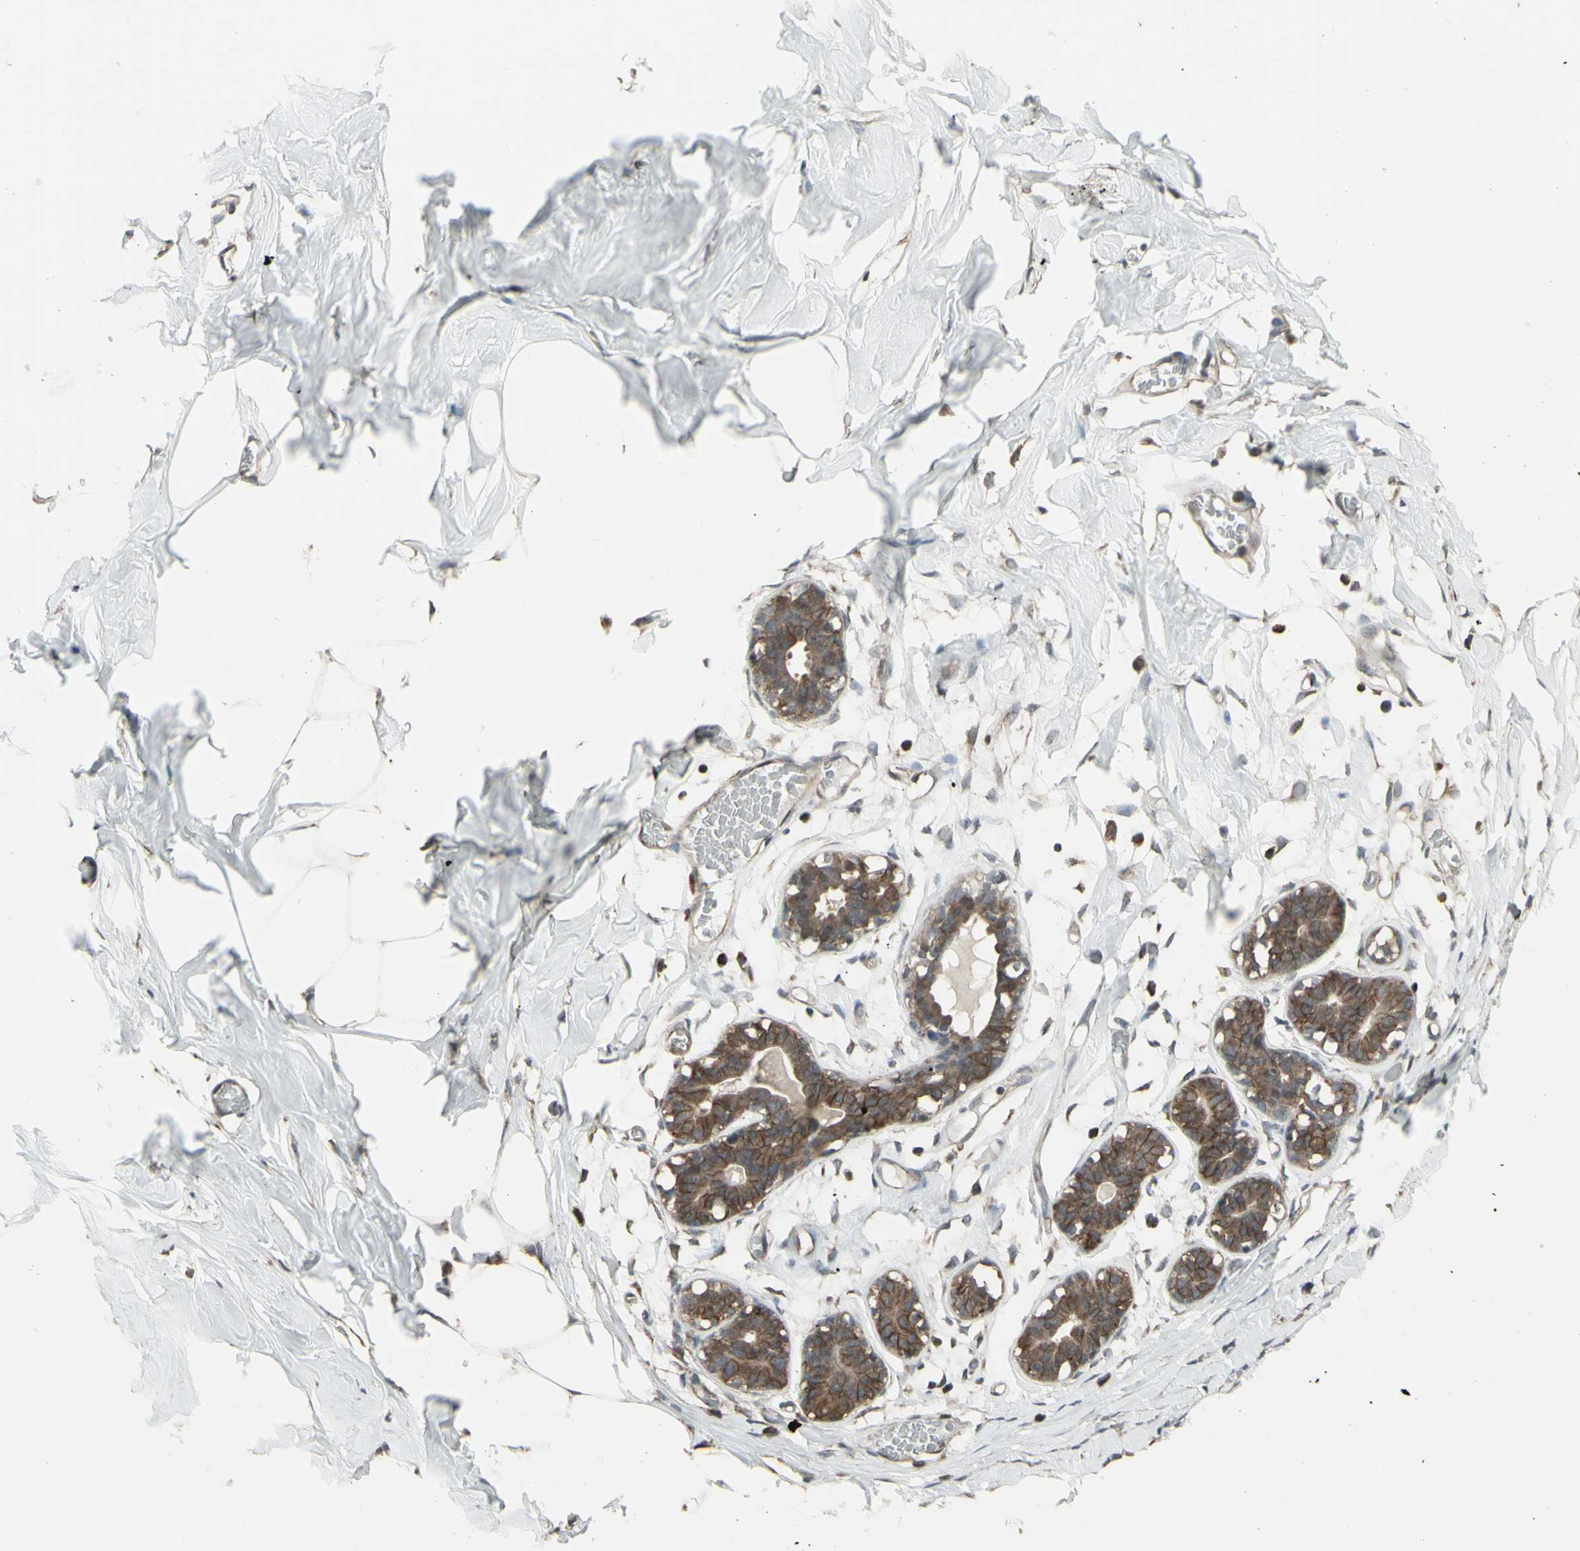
{"staining": {"intensity": "weak", "quantity": ">75%", "location": "cytoplasmic/membranous"}, "tissue": "adipose tissue", "cell_type": "Adipocytes", "image_type": "normal", "snomed": [{"axis": "morphology", "description": "Normal tissue, NOS"}, {"axis": "topography", "description": "Breast"}, {"axis": "topography", "description": "Adipose tissue"}], "caption": "Weak cytoplasmic/membranous protein expression is appreciated in about >75% of adipocytes in adipose tissue. The protein is stained brown, and the nuclei are stained in blue (DAB (3,3'-diaminobenzidine) IHC with brightfield microscopy, high magnification).", "gene": "ENSG00000285526", "patient": {"sex": "female", "age": 25}}